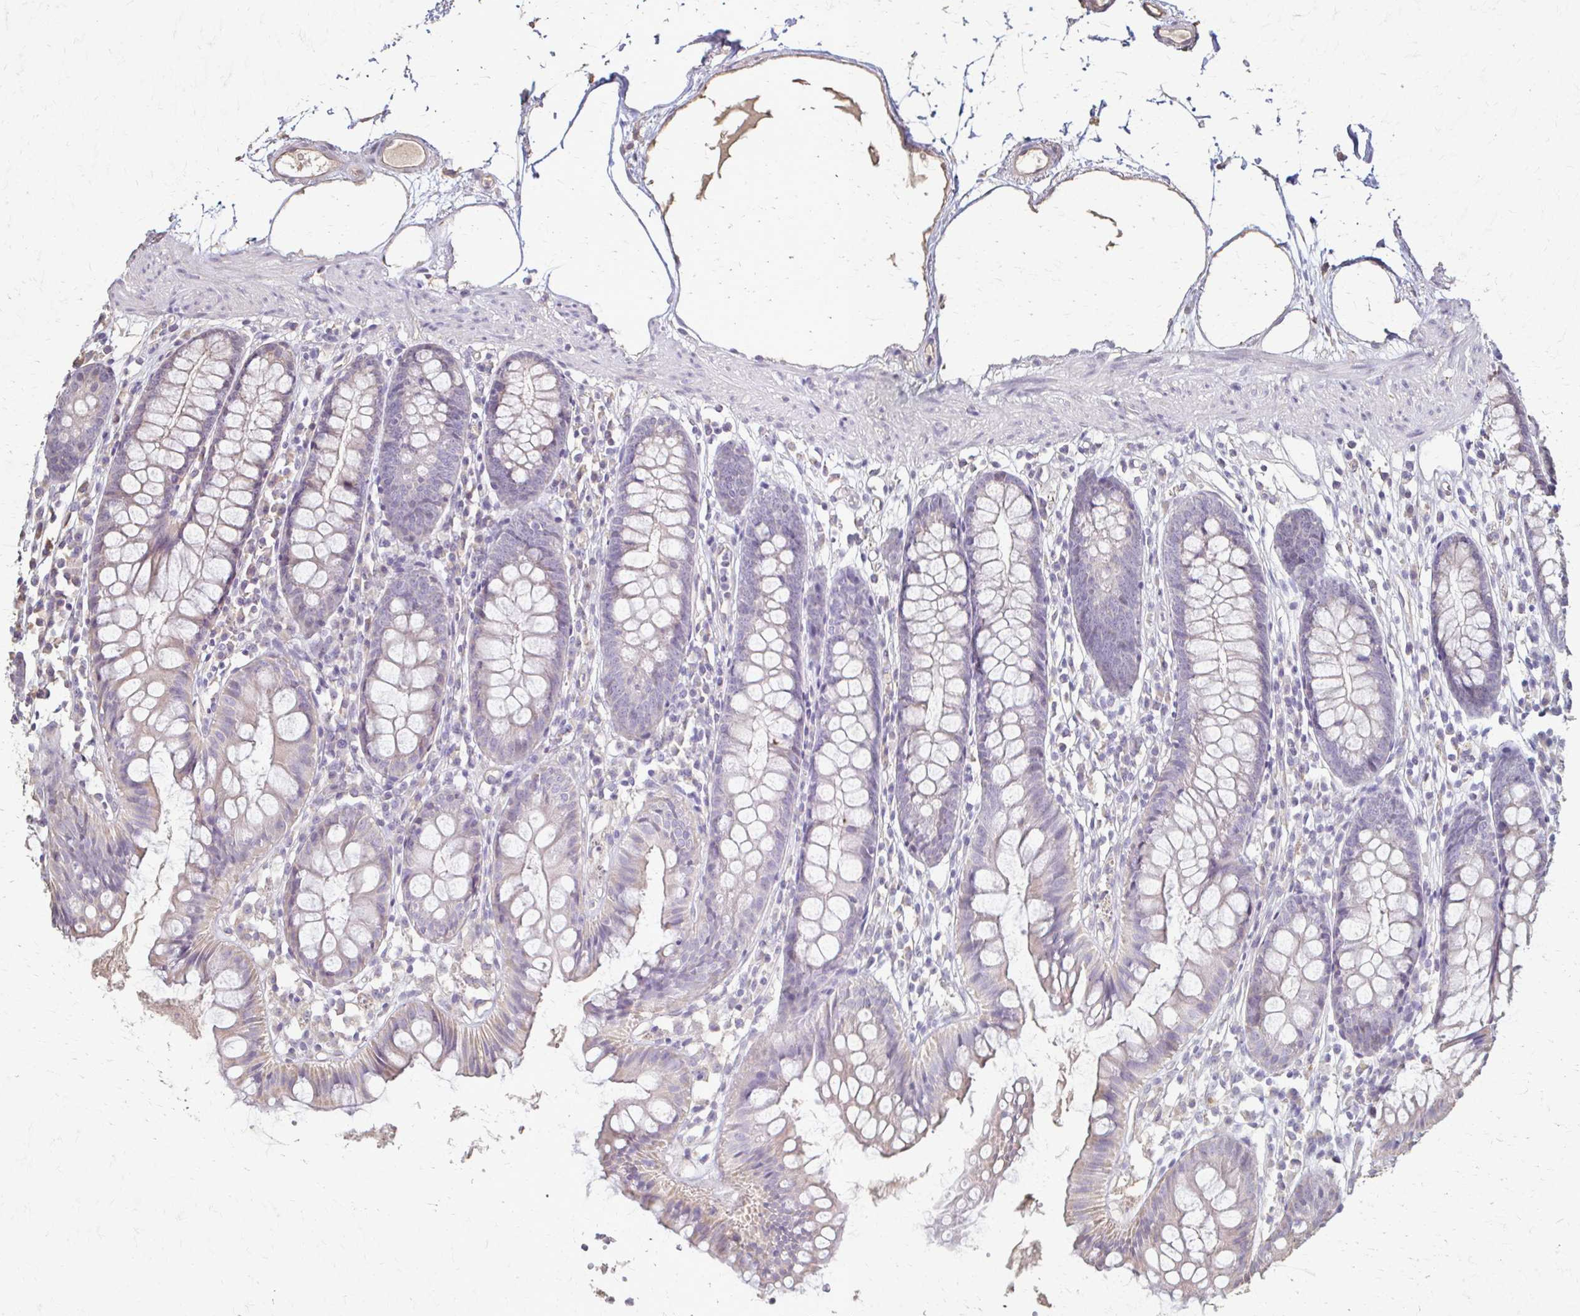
{"staining": {"intensity": "negative", "quantity": "none", "location": "none"}, "tissue": "colon", "cell_type": "Endothelial cells", "image_type": "normal", "snomed": [{"axis": "morphology", "description": "Normal tissue, NOS"}, {"axis": "topography", "description": "Colon"}], "caption": "Colon stained for a protein using IHC shows no expression endothelial cells.", "gene": "IL18BP", "patient": {"sex": "female", "age": 84}}